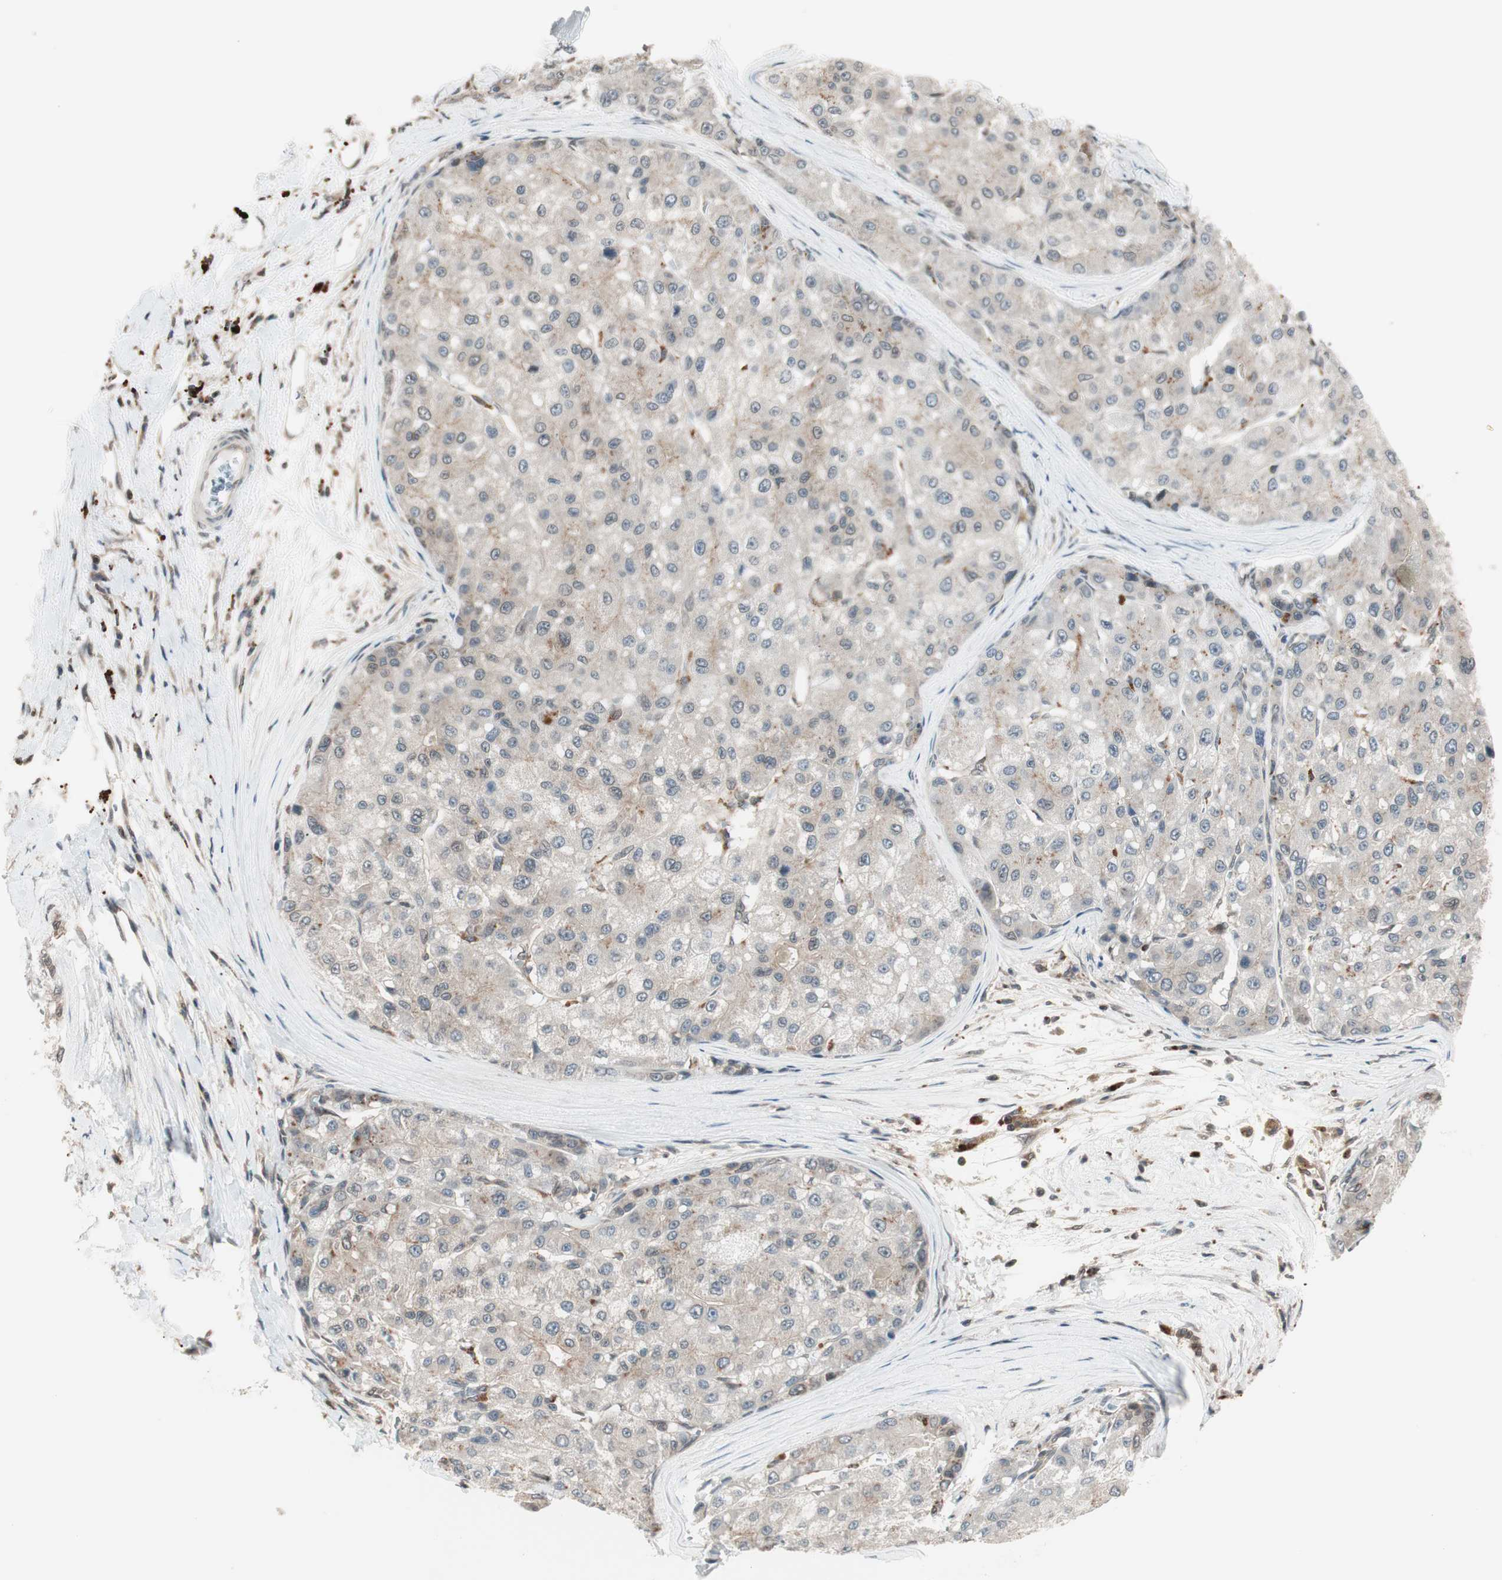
{"staining": {"intensity": "weak", "quantity": "<25%", "location": "cytoplasmic/membranous"}, "tissue": "liver cancer", "cell_type": "Tumor cells", "image_type": "cancer", "snomed": [{"axis": "morphology", "description": "Carcinoma, Hepatocellular, NOS"}, {"axis": "topography", "description": "Liver"}], "caption": "The histopathology image exhibits no significant positivity in tumor cells of hepatocellular carcinoma (liver).", "gene": "UBE2I", "patient": {"sex": "male", "age": 80}}